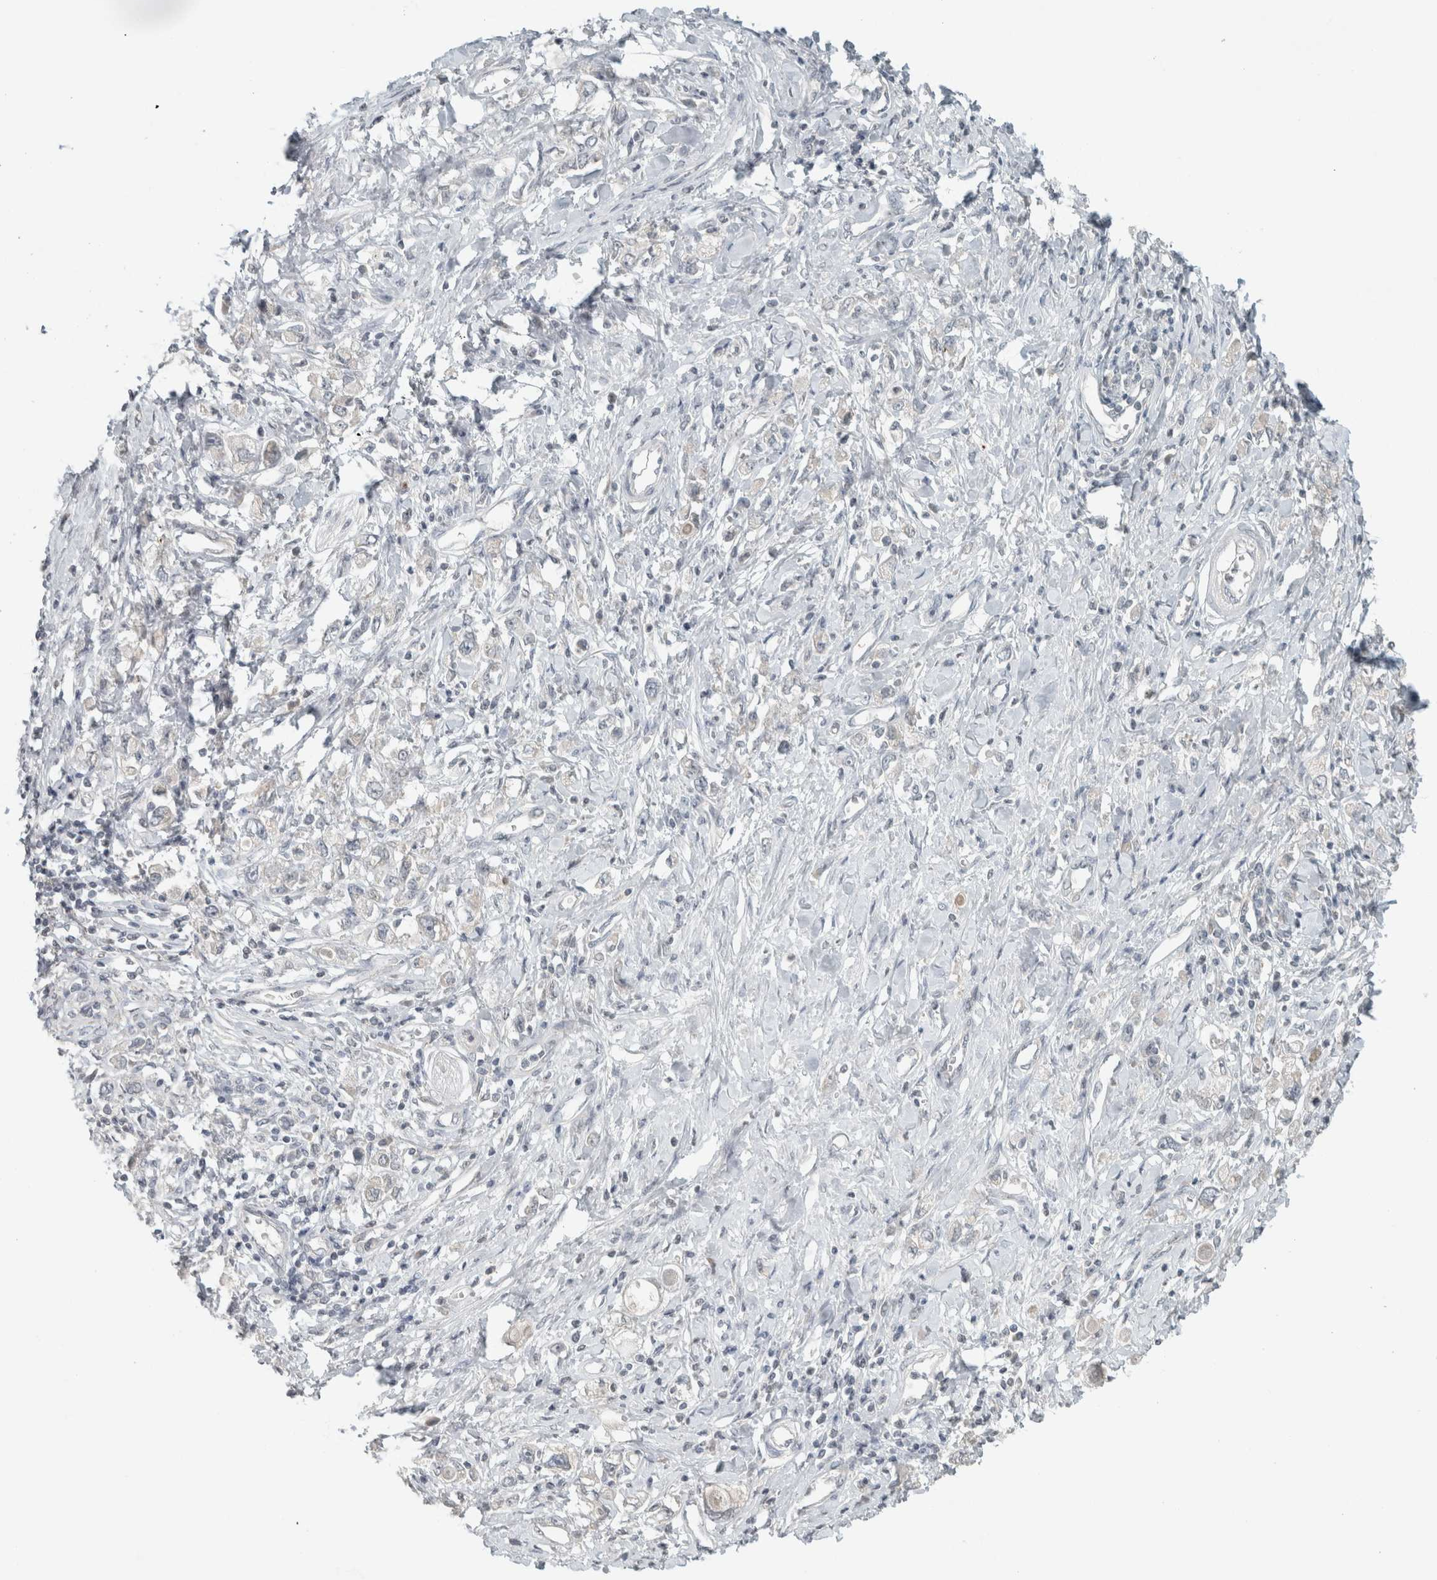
{"staining": {"intensity": "negative", "quantity": "none", "location": "none"}, "tissue": "stomach cancer", "cell_type": "Tumor cells", "image_type": "cancer", "snomed": [{"axis": "morphology", "description": "Adenocarcinoma, NOS"}, {"axis": "topography", "description": "Stomach"}], "caption": "Immunohistochemistry histopathology image of neoplastic tissue: human stomach cancer (adenocarcinoma) stained with DAB demonstrates no significant protein staining in tumor cells.", "gene": "TRIT1", "patient": {"sex": "female", "age": 76}}